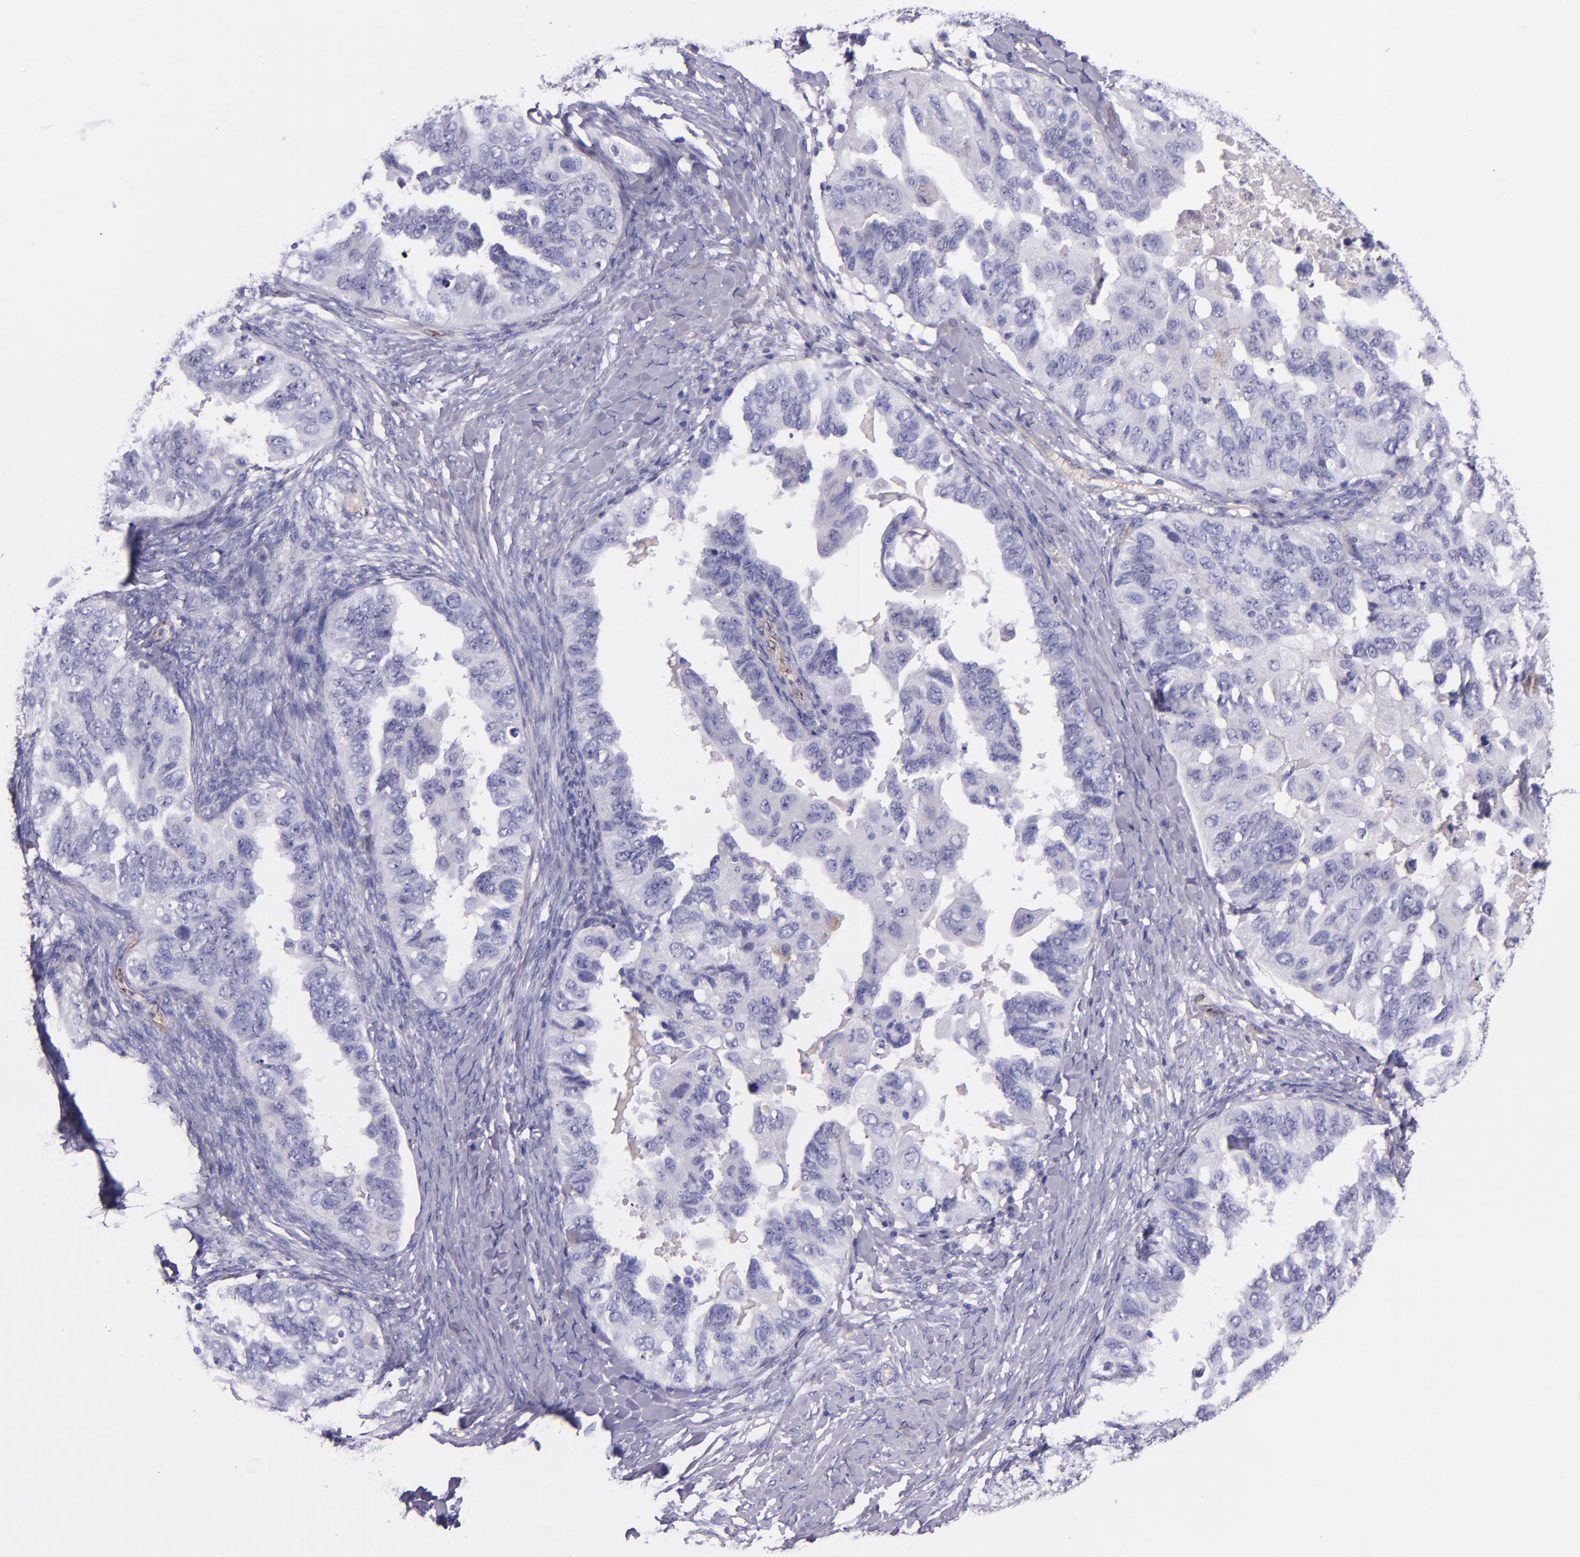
{"staining": {"intensity": "negative", "quantity": "none", "location": "none"}, "tissue": "ovarian cancer", "cell_type": "Tumor cells", "image_type": "cancer", "snomed": [{"axis": "morphology", "description": "Cystadenocarcinoma, serous, NOS"}, {"axis": "topography", "description": "Ovary"}], "caption": "Immunohistochemistry histopathology image of human ovarian cancer (serous cystadenocarcinoma) stained for a protein (brown), which demonstrates no positivity in tumor cells. (Immunohistochemistry (ihc), brightfield microscopy, high magnification).", "gene": "NOS3", "patient": {"sex": "female", "age": 82}}